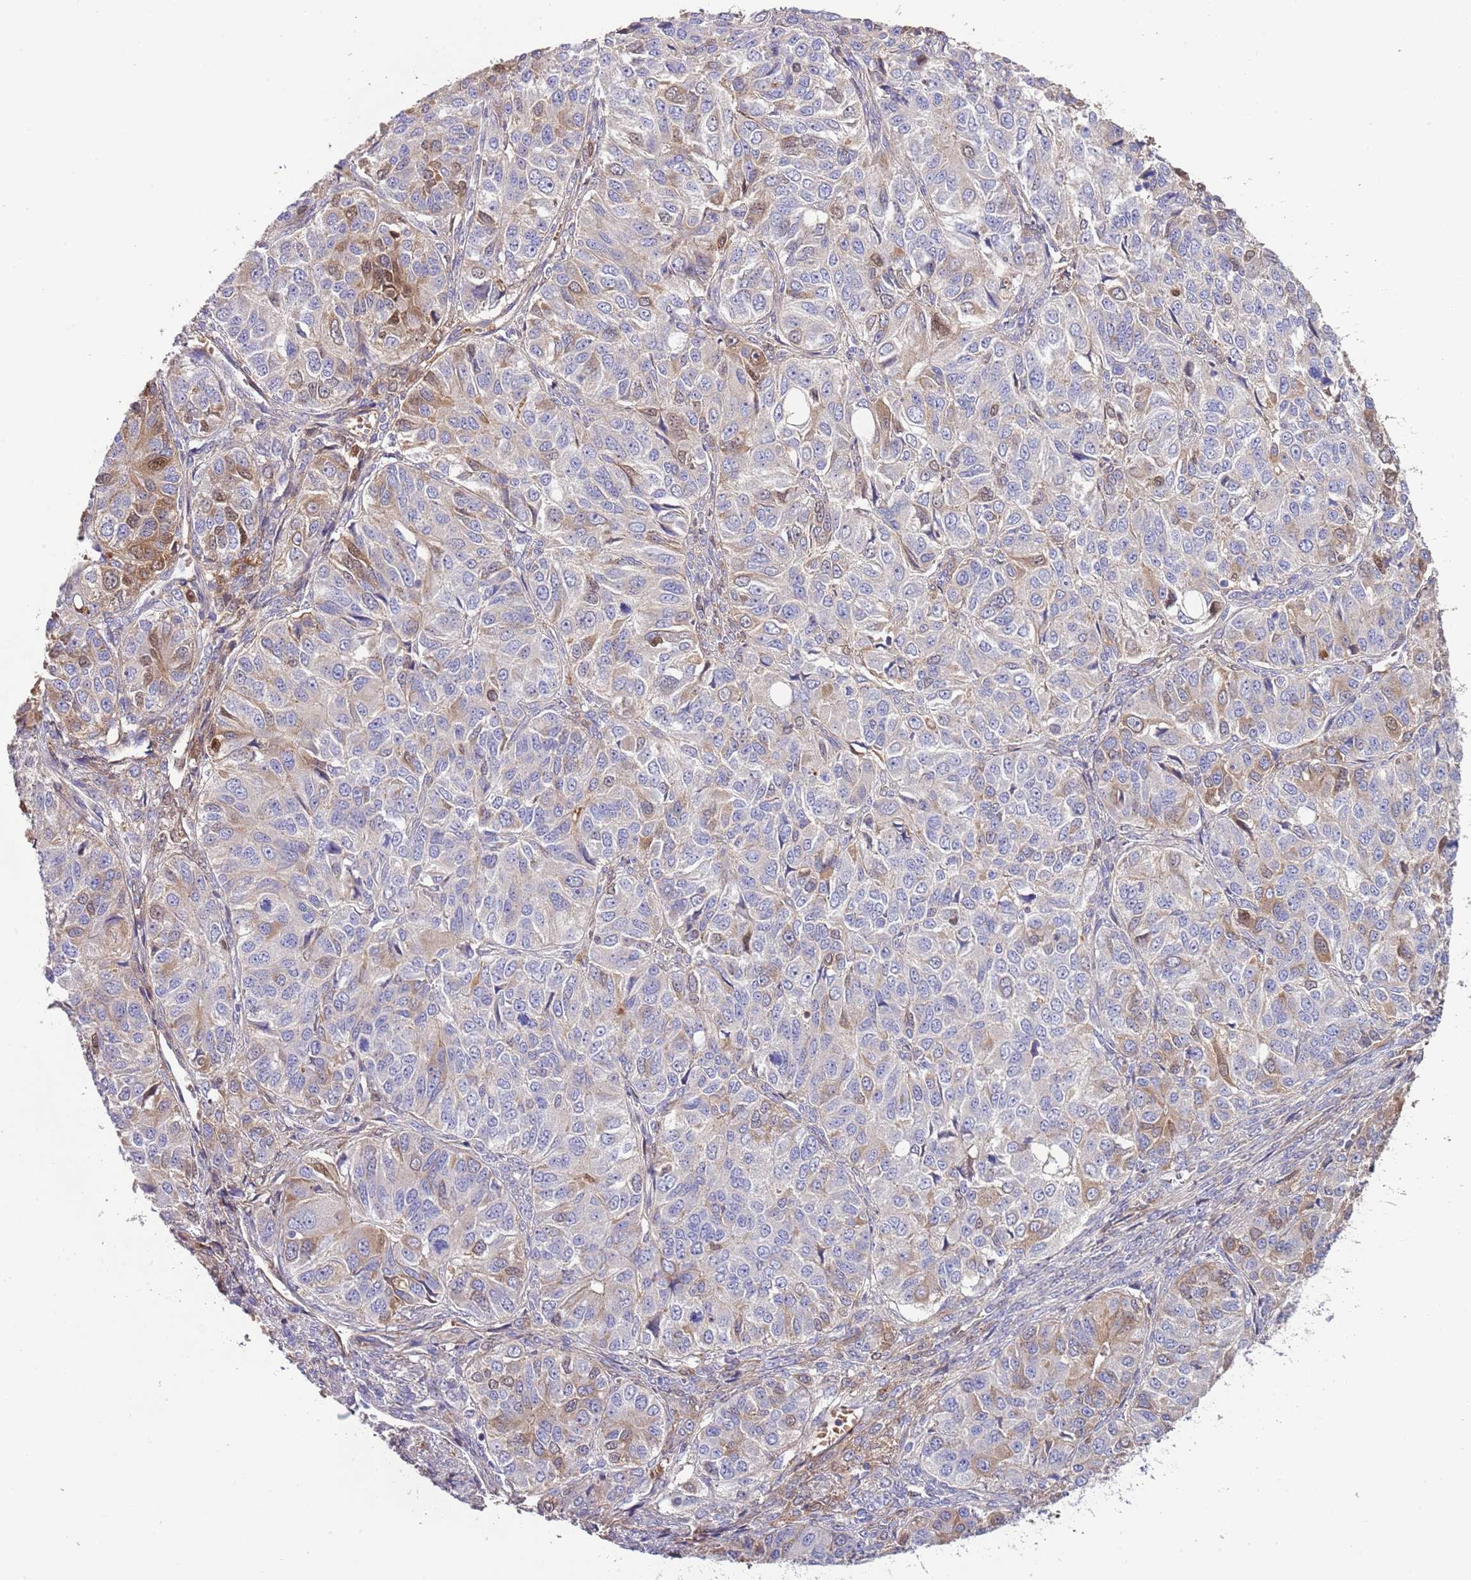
{"staining": {"intensity": "weak", "quantity": "<25%", "location": "cytoplasmic/membranous"}, "tissue": "ovarian cancer", "cell_type": "Tumor cells", "image_type": "cancer", "snomed": [{"axis": "morphology", "description": "Carcinoma, endometroid"}, {"axis": "topography", "description": "Ovary"}], "caption": "An immunohistochemistry (IHC) micrograph of endometroid carcinoma (ovarian) is shown. There is no staining in tumor cells of endometroid carcinoma (ovarian). (DAB immunohistochemistry (IHC) with hematoxylin counter stain).", "gene": "ABHD17C", "patient": {"sex": "female", "age": 51}}